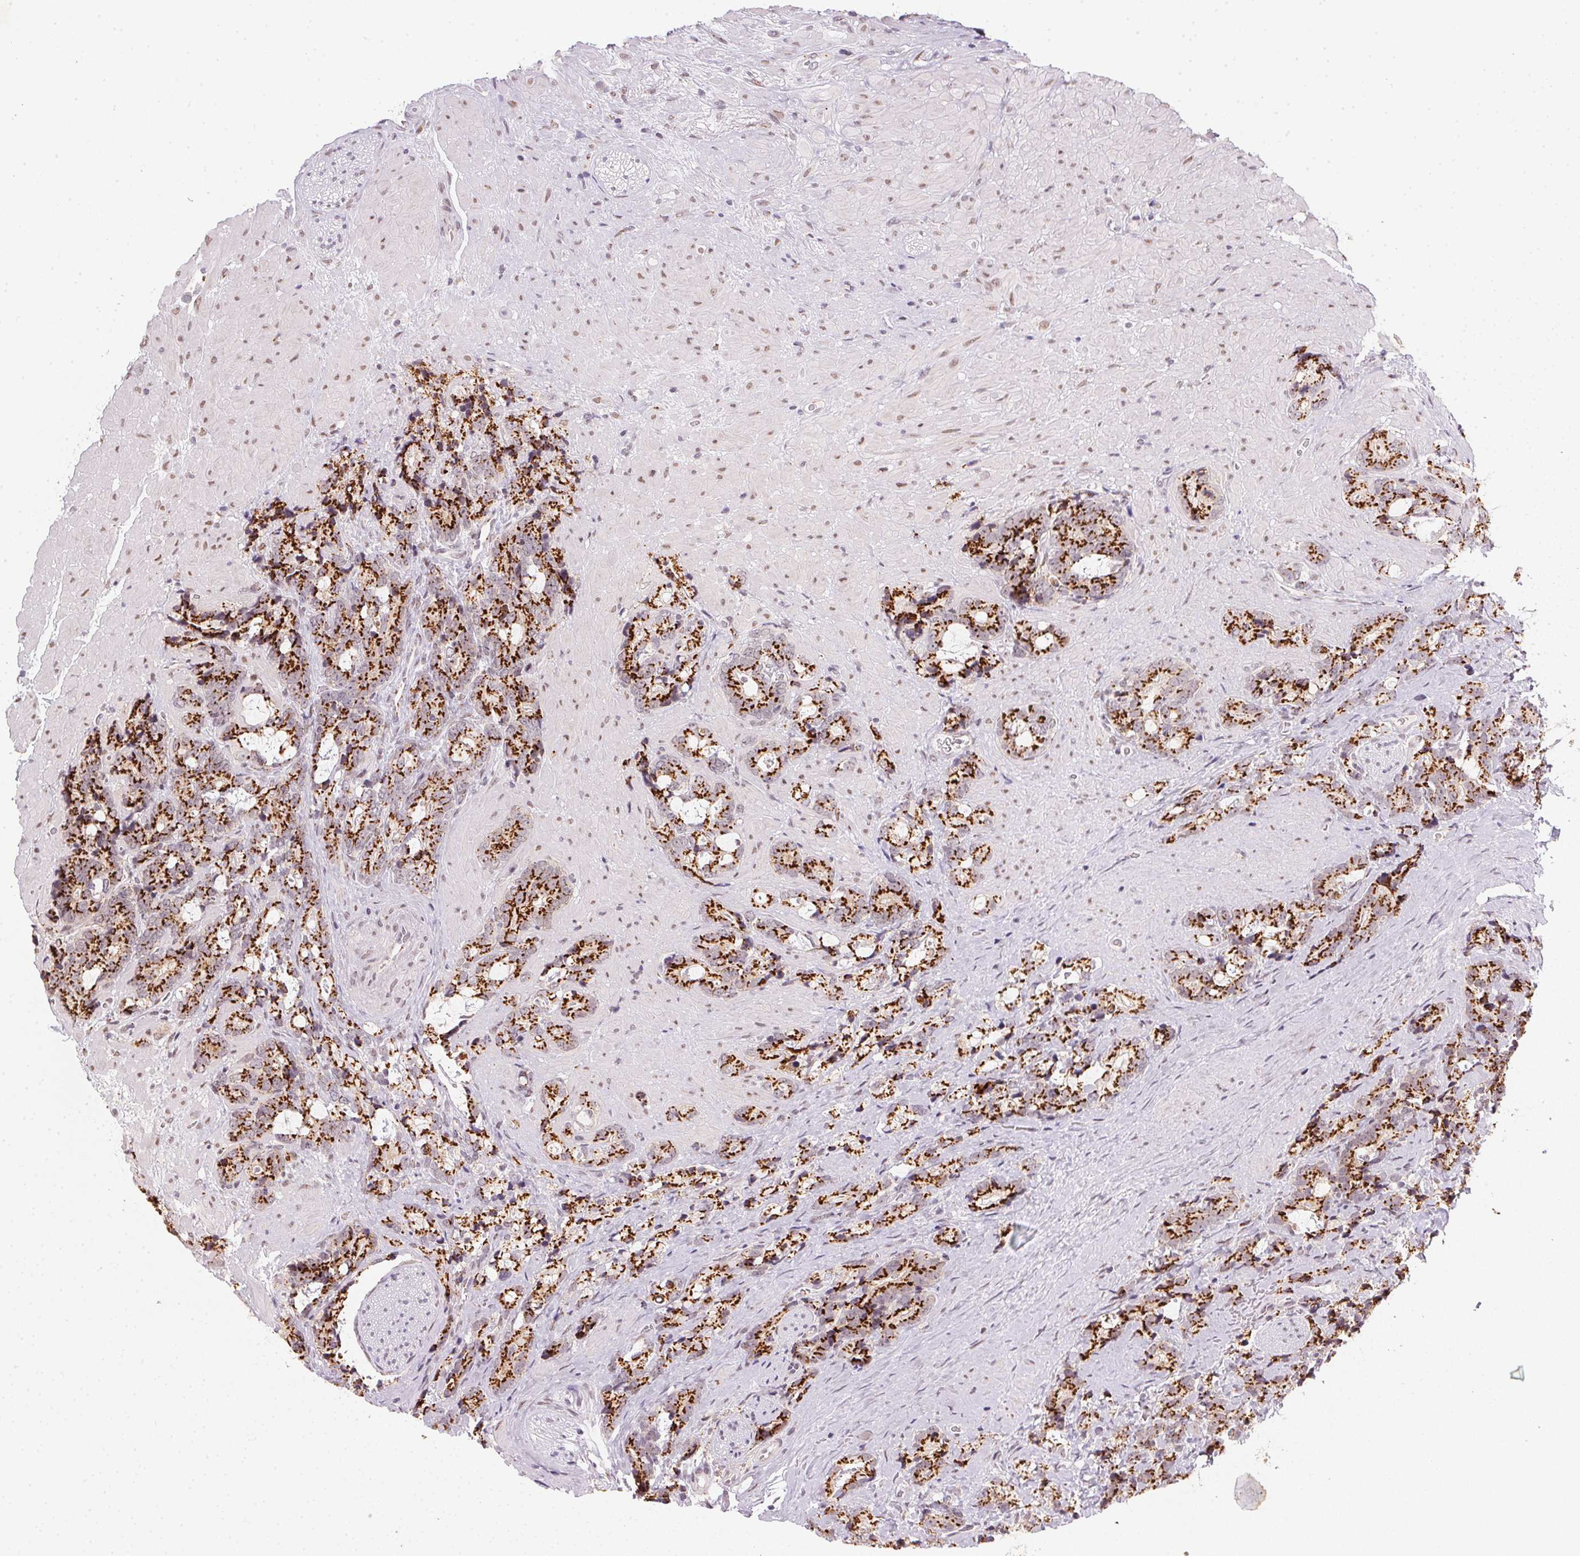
{"staining": {"intensity": "strong", "quantity": ">75%", "location": "cytoplasmic/membranous"}, "tissue": "prostate cancer", "cell_type": "Tumor cells", "image_type": "cancer", "snomed": [{"axis": "morphology", "description": "Adenocarcinoma, High grade"}, {"axis": "topography", "description": "Prostate"}], "caption": "Immunohistochemistry image of neoplastic tissue: high-grade adenocarcinoma (prostate) stained using IHC shows high levels of strong protein expression localized specifically in the cytoplasmic/membranous of tumor cells, appearing as a cytoplasmic/membranous brown color.", "gene": "RAB22A", "patient": {"sex": "male", "age": 74}}